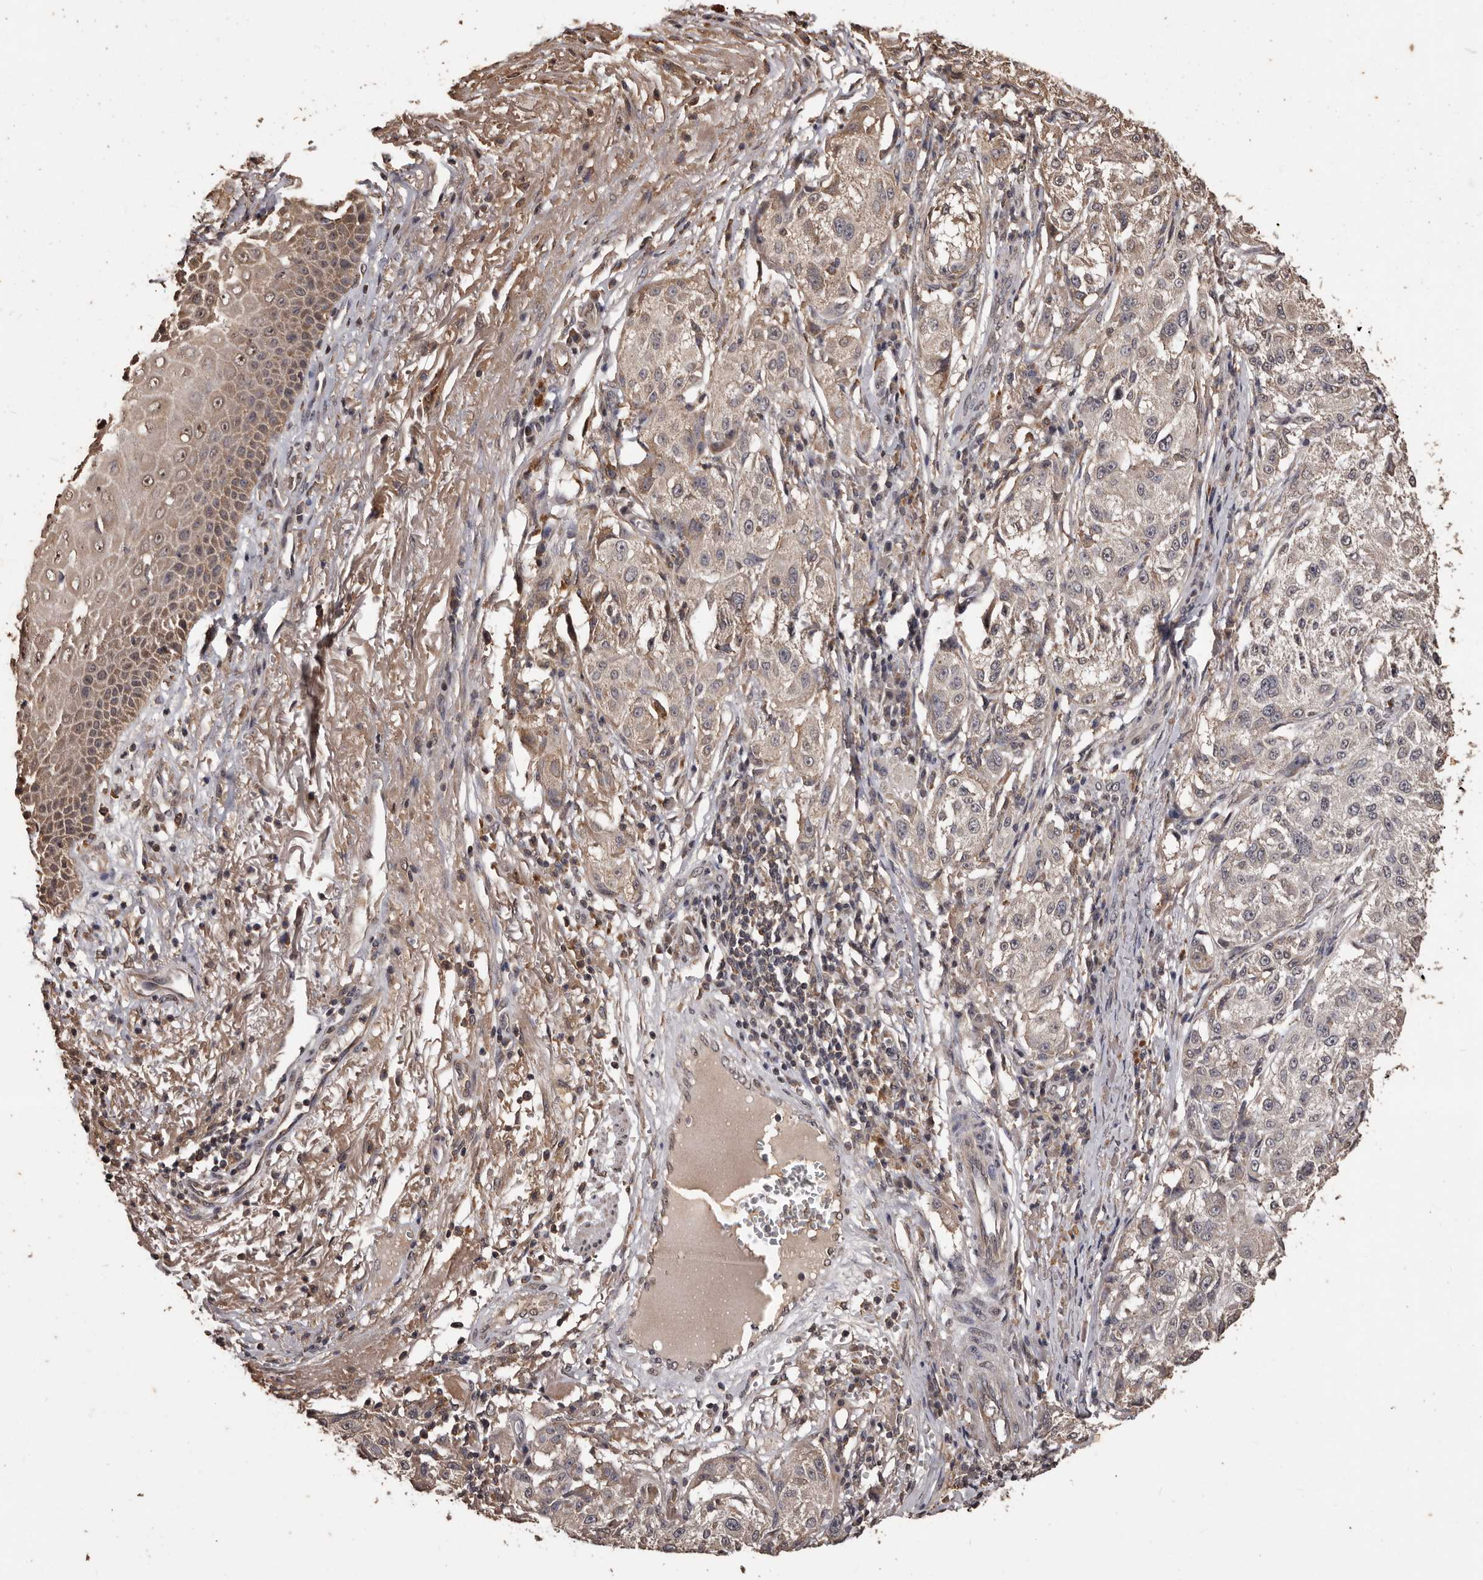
{"staining": {"intensity": "negative", "quantity": "none", "location": "none"}, "tissue": "melanoma", "cell_type": "Tumor cells", "image_type": "cancer", "snomed": [{"axis": "morphology", "description": "Necrosis, NOS"}, {"axis": "morphology", "description": "Malignant melanoma, NOS"}, {"axis": "topography", "description": "Skin"}], "caption": "High magnification brightfield microscopy of malignant melanoma stained with DAB (brown) and counterstained with hematoxylin (blue): tumor cells show no significant positivity. (Immunohistochemistry, brightfield microscopy, high magnification).", "gene": "NAV1", "patient": {"sex": "female", "age": 87}}